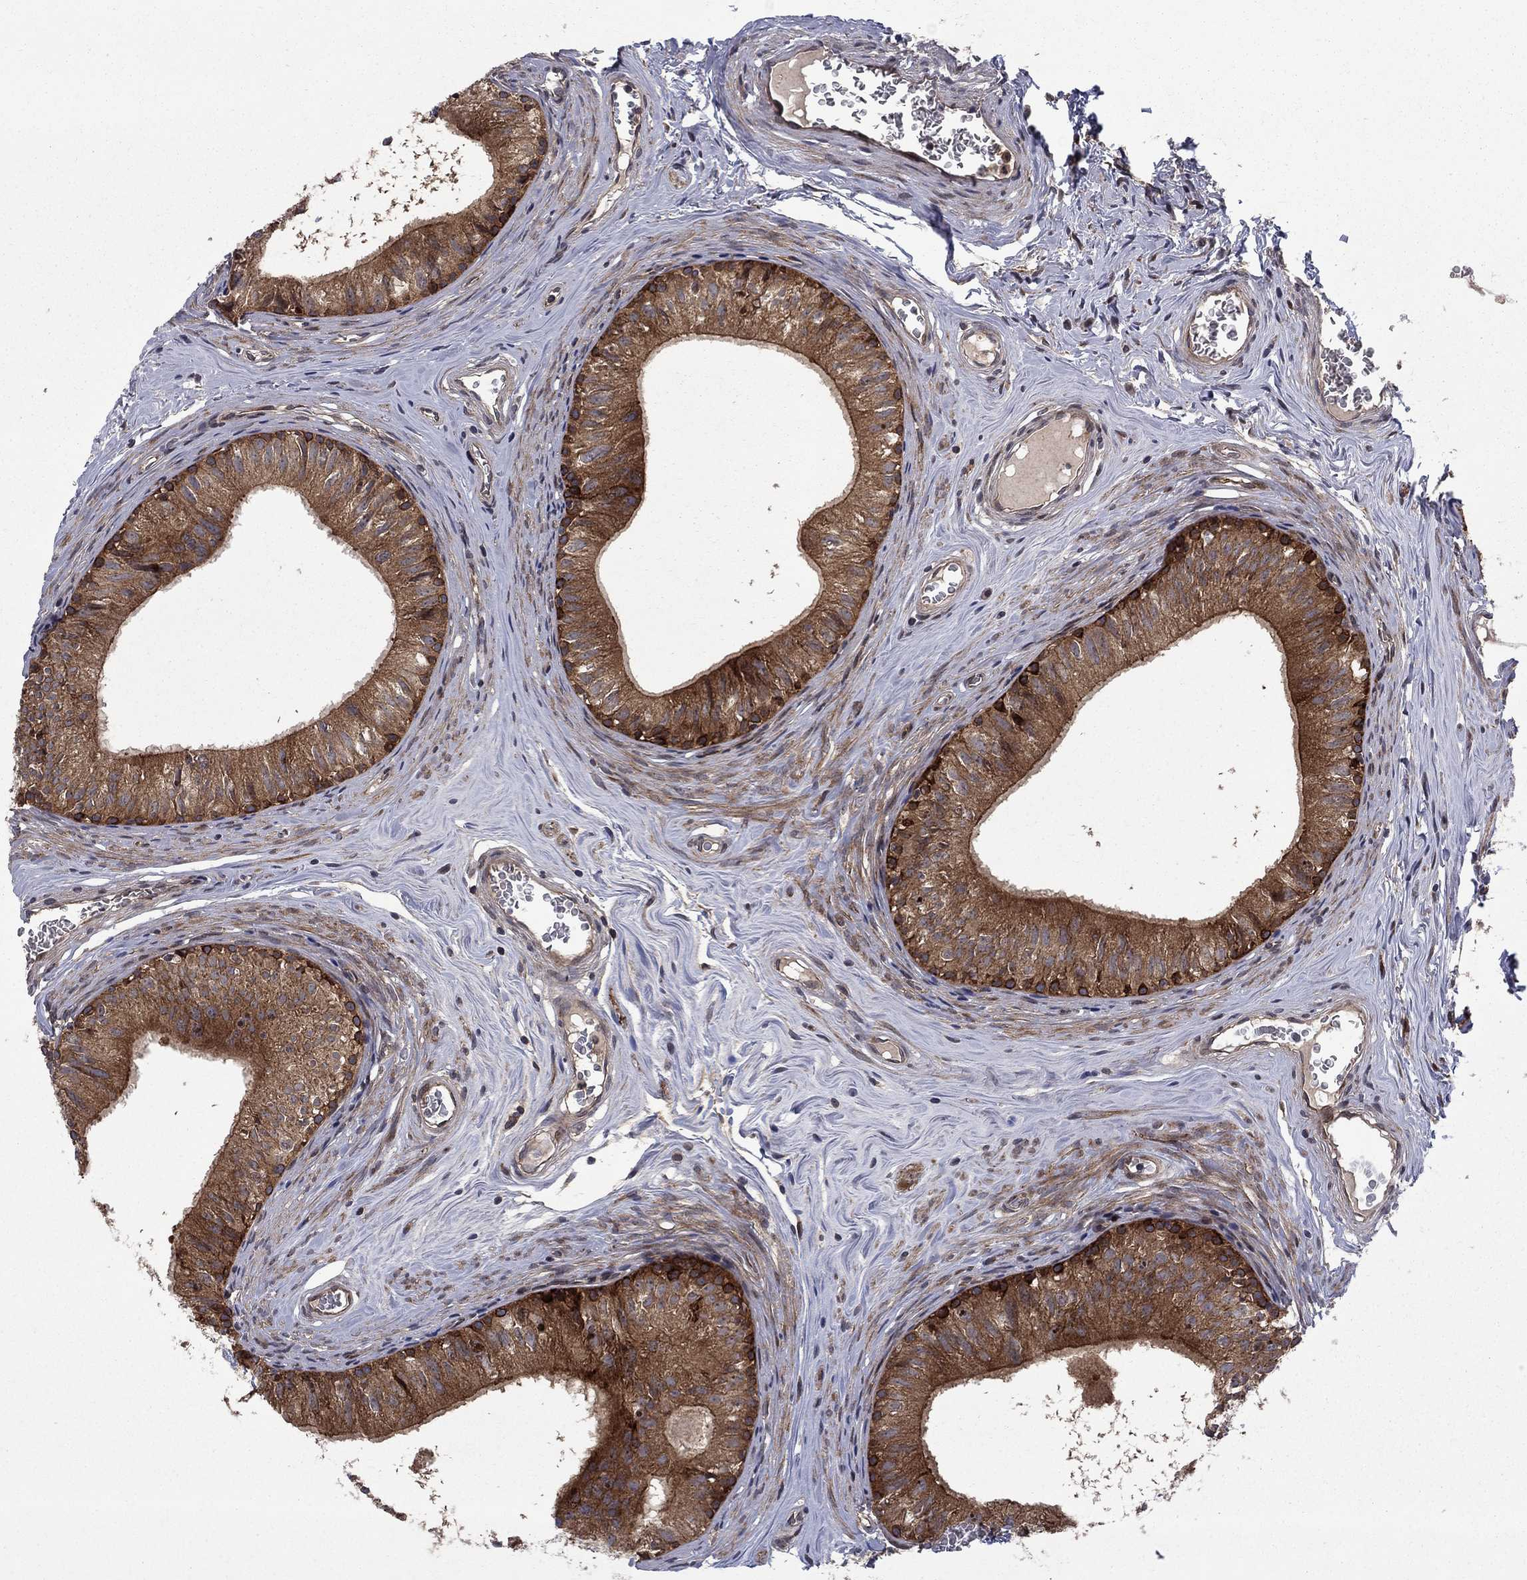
{"staining": {"intensity": "moderate", "quantity": ">75%", "location": "cytoplasmic/membranous"}, "tissue": "epididymis", "cell_type": "Glandular cells", "image_type": "normal", "snomed": [{"axis": "morphology", "description": "Normal tissue, NOS"}, {"axis": "topography", "description": "Epididymis"}], "caption": "Epididymis stained with DAB immunohistochemistry (IHC) exhibits medium levels of moderate cytoplasmic/membranous staining in approximately >75% of glandular cells.", "gene": "HDAC4", "patient": {"sex": "male", "age": 52}}